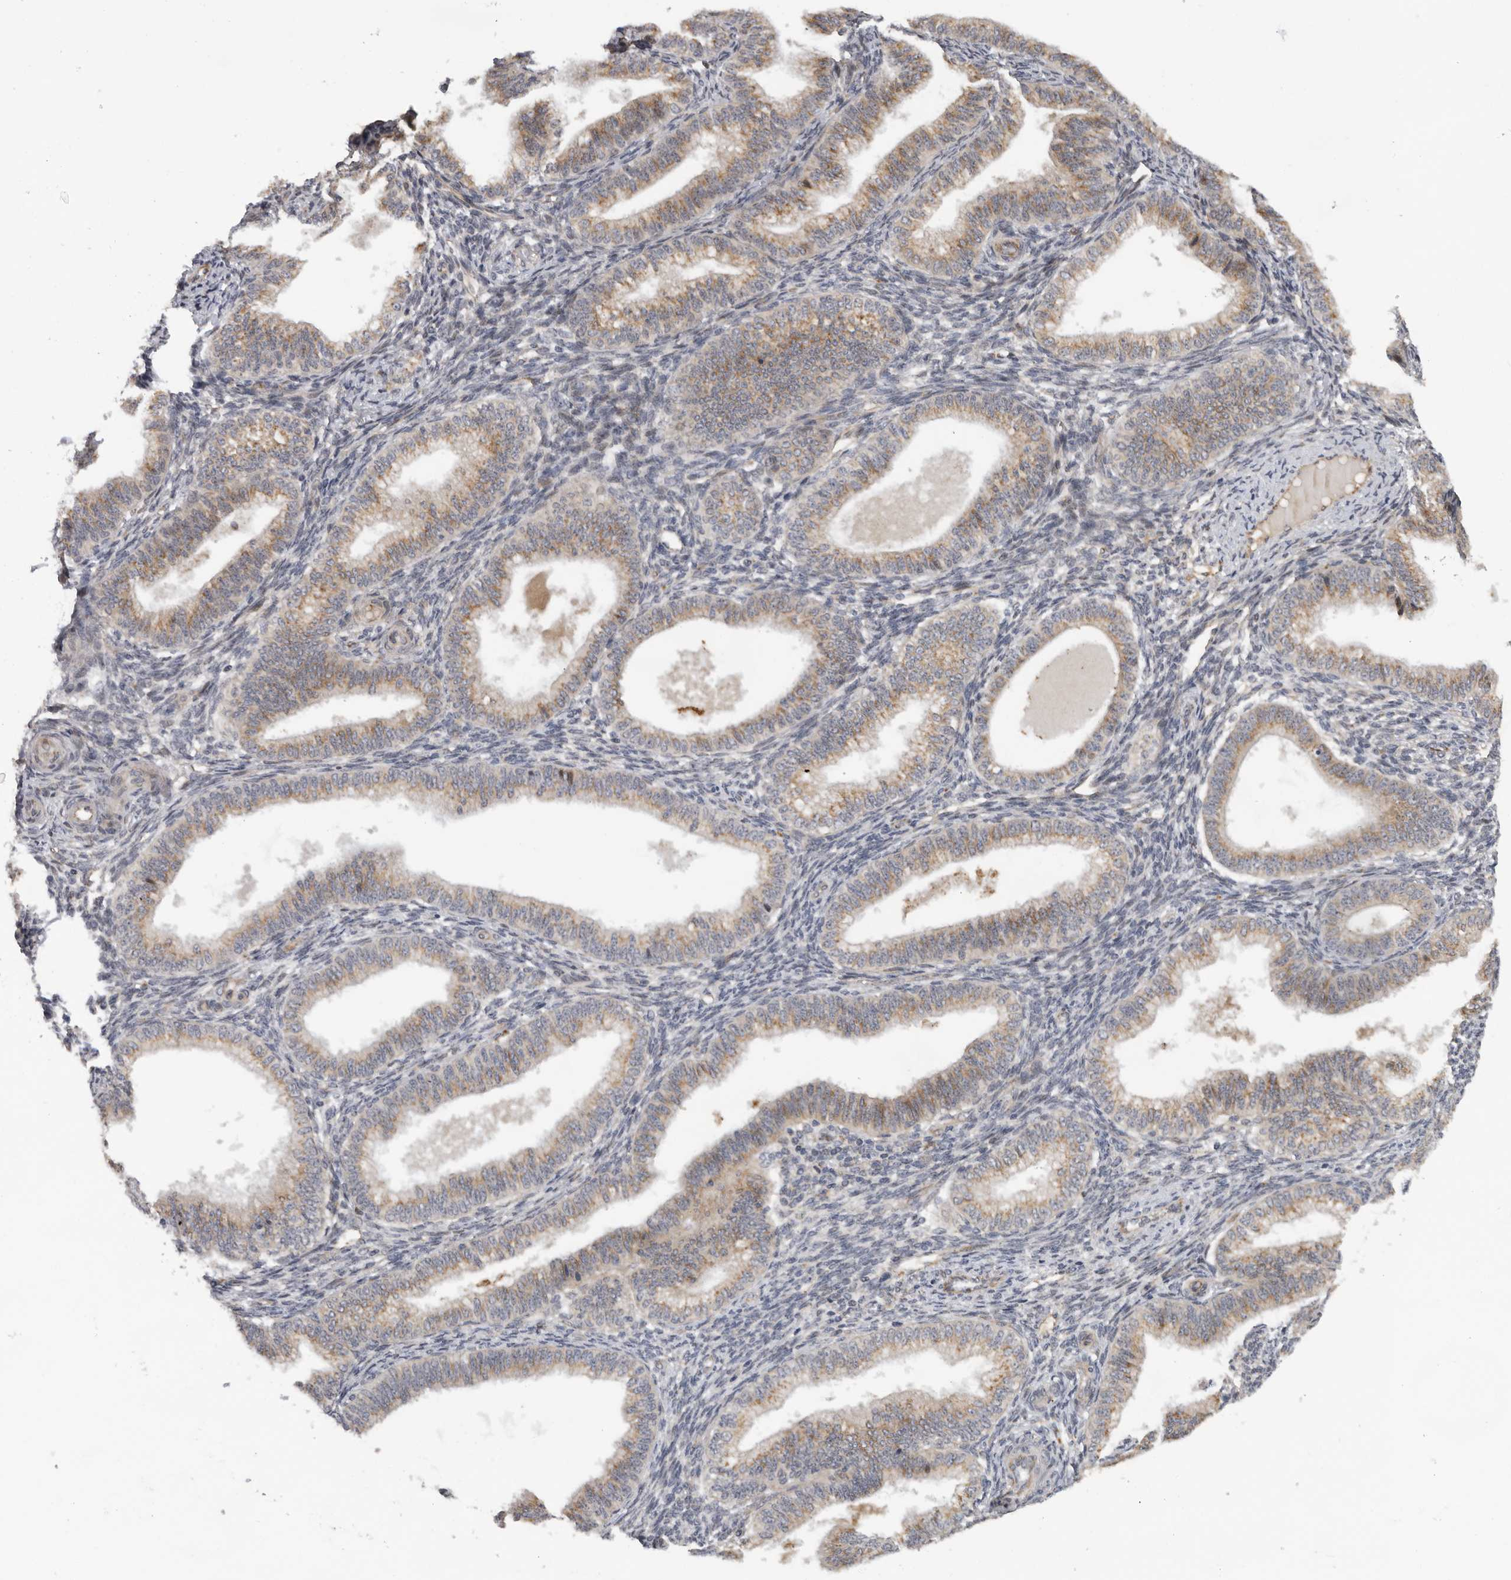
{"staining": {"intensity": "moderate", "quantity": "<25%", "location": "cytoplasmic/membranous"}, "tissue": "endometrium", "cell_type": "Cells in endometrial stroma", "image_type": "normal", "snomed": [{"axis": "morphology", "description": "Normal tissue, NOS"}, {"axis": "topography", "description": "Endometrium"}], "caption": "Endometrium stained with immunohistochemistry reveals moderate cytoplasmic/membranous expression in approximately <25% of cells in endometrial stroma.", "gene": "RNF157", "patient": {"sex": "female", "age": 39}}